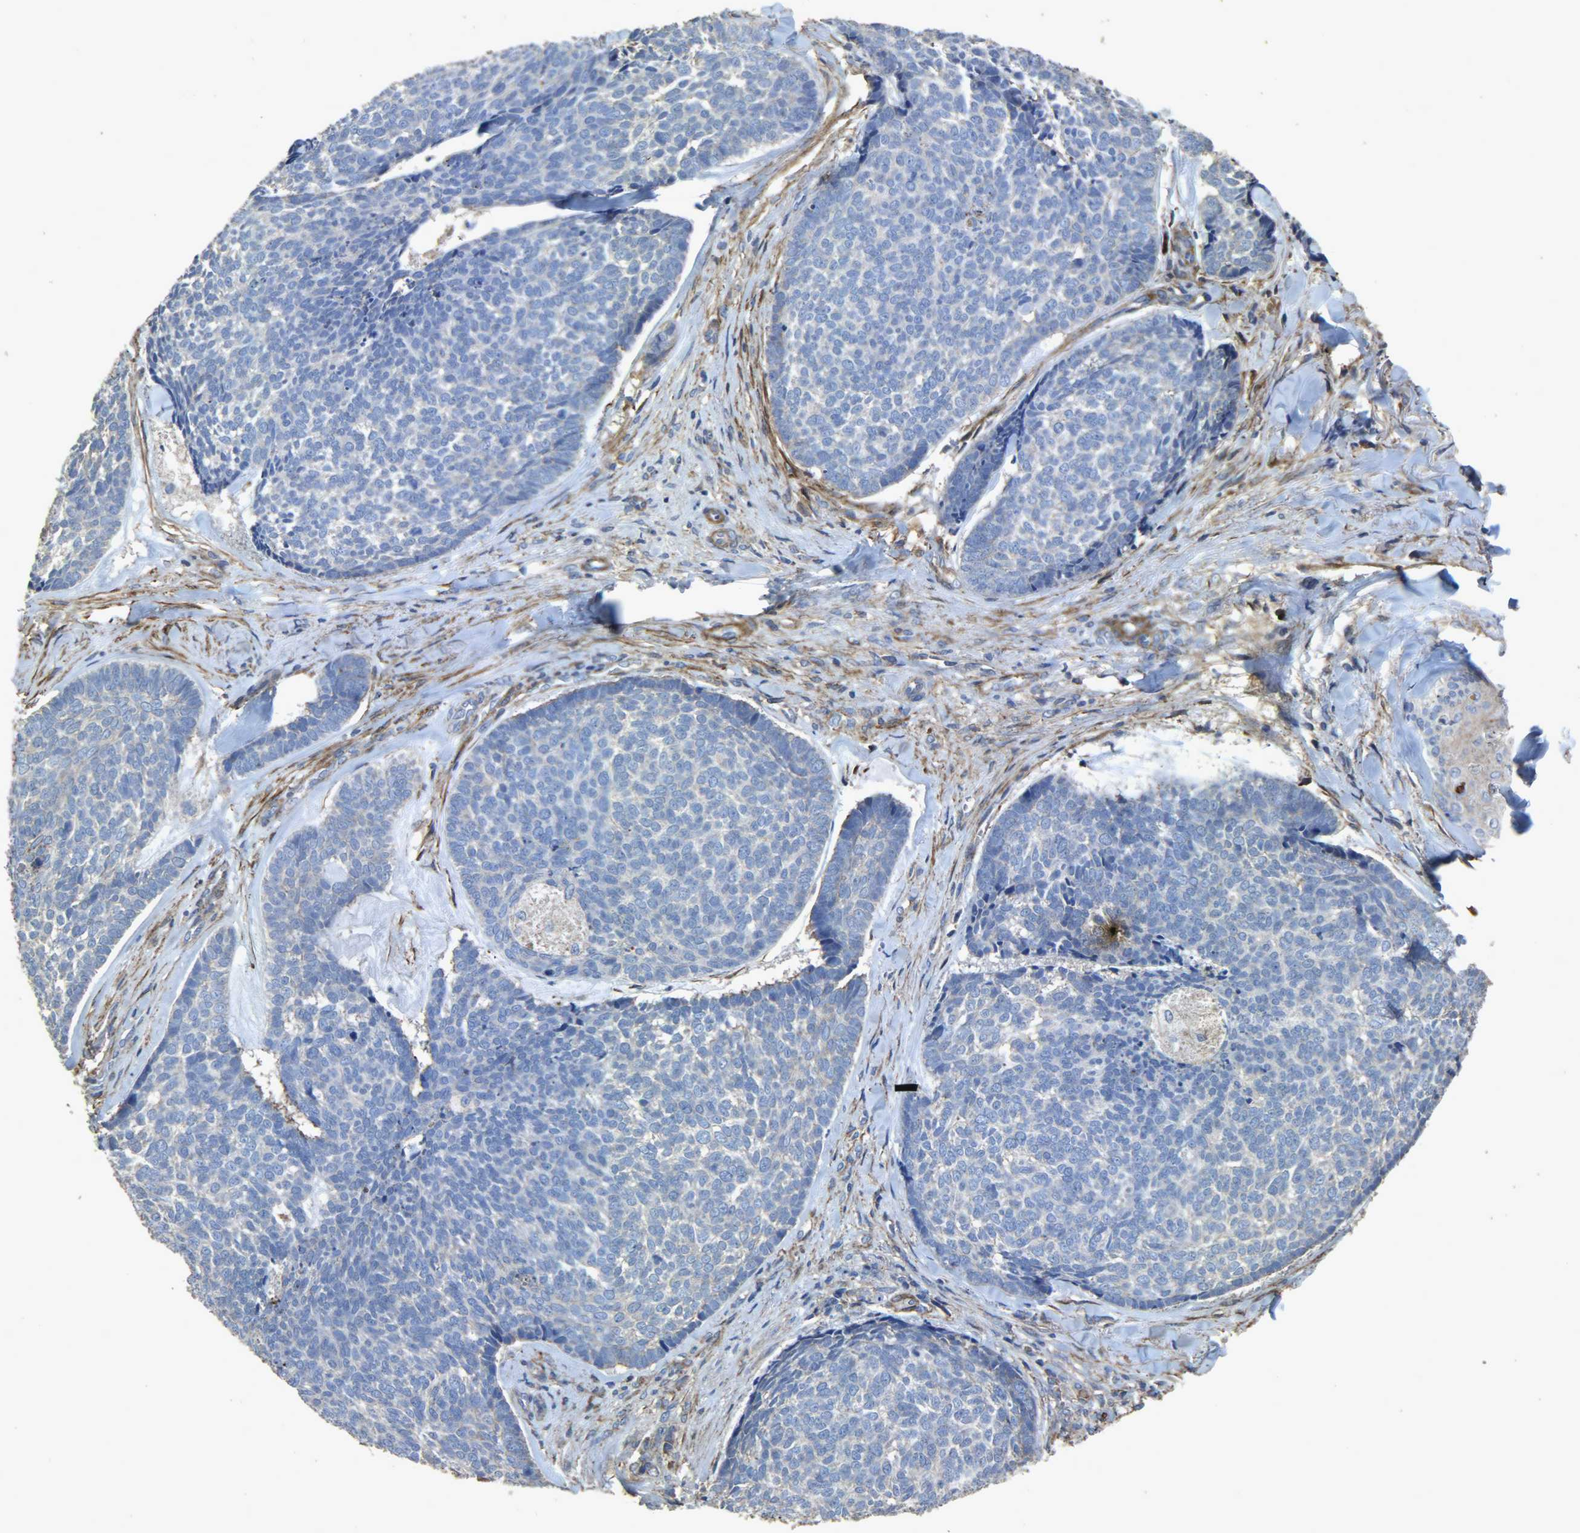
{"staining": {"intensity": "negative", "quantity": "none", "location": "none"}, "tissue": "skin cancer", "cell_type": "Tumor cells", "image_type": "cancer", "snomed": [{"axis": "morphology", "description": "Basal cell carcinoma"}, {"axis": "topography", "description": "Skin"}], "caption": "Histopathology image shows no significant protein staining in tumor cells of skin basal cell carcinoma.", "gene": "TPM4", "patient": {"sex": "male", "age": 84}}